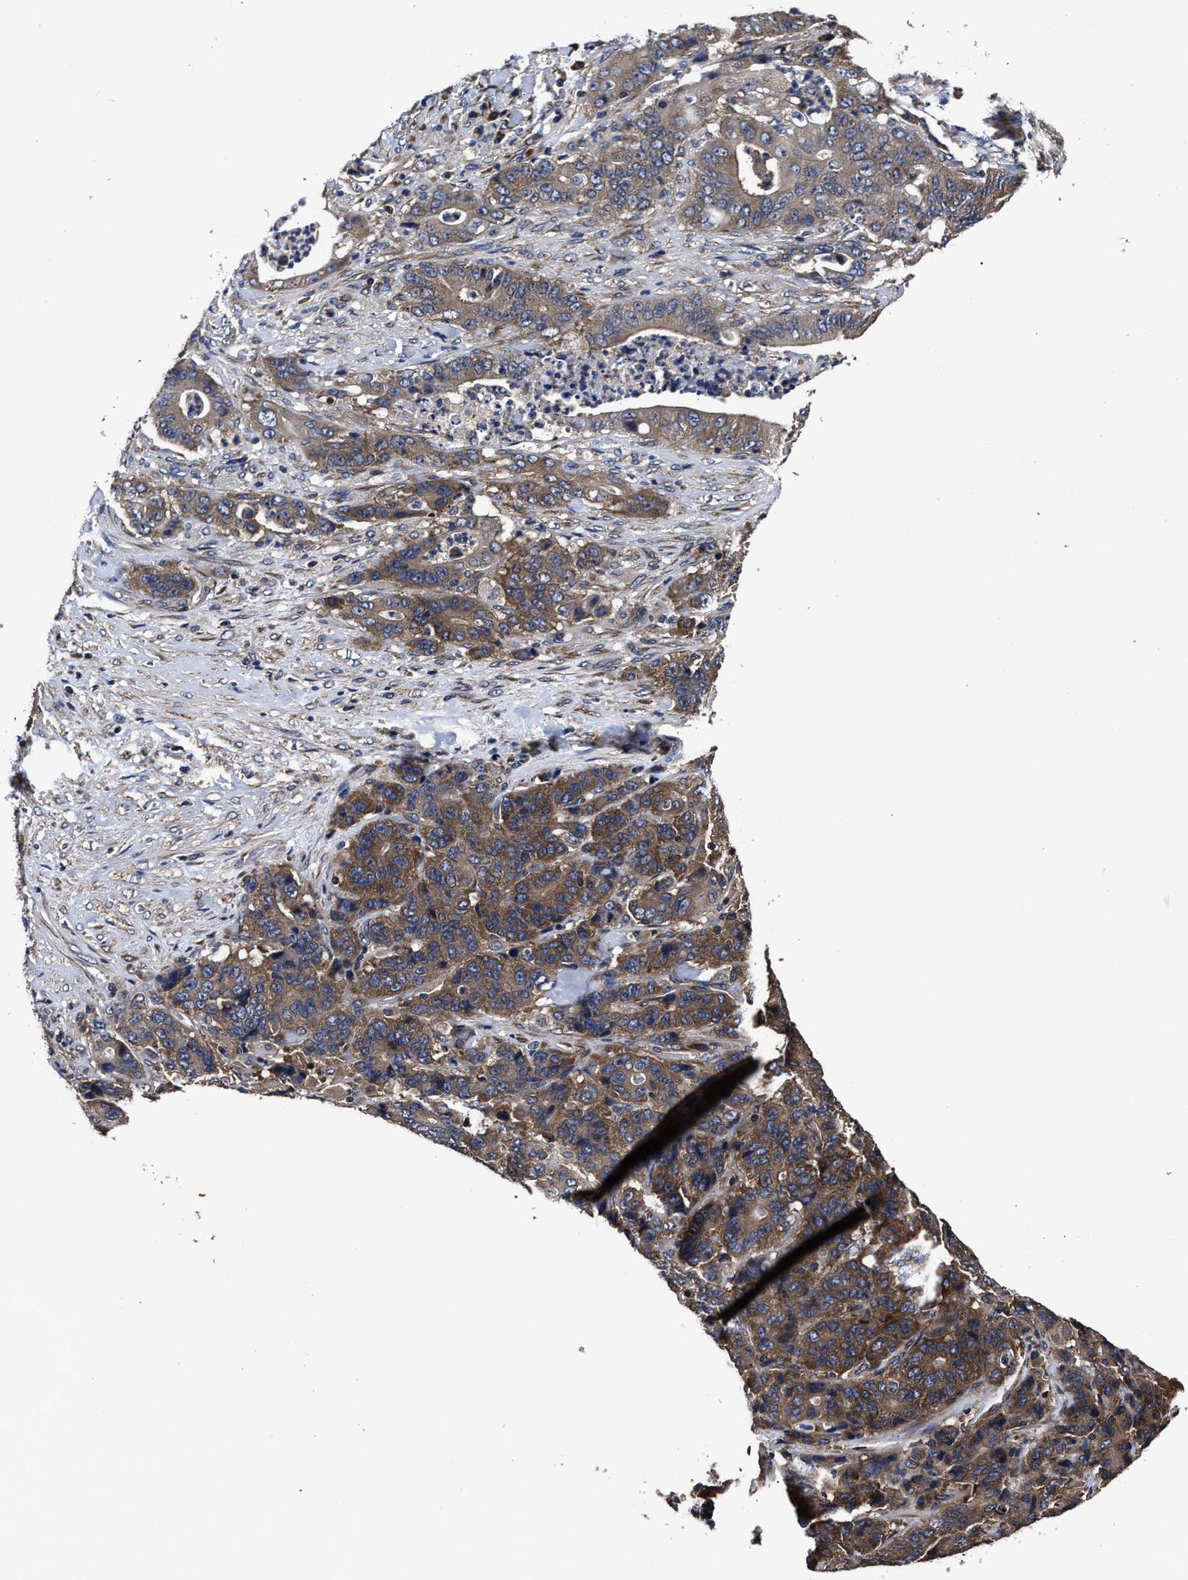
{"staining": {"intensity": "moderate", "quantity": ">75%", "location": "cytoplasmic/membranous"}, "tissue": "stomach cancer", "cell_type": "Tumor cells", "image_type": "cancer", "snomed": [{"axis": "morphology", "description": "Adenocarcinoma, NOS"}, {"axis": "topography", "description": "Stomach"}], "caption": "Stomach adenocarcinoma stained with DAB immunohistochemistry demonstrates medium levels of moderate cytoplasmic/membranous positivity in approximately >75% of tumor cells. Immunohistochemistry (ihc) stains the protein in brown and the nuclei are stained blue.", "gene": "AVEN", "patient": {"sex": "female", "age": 73}}